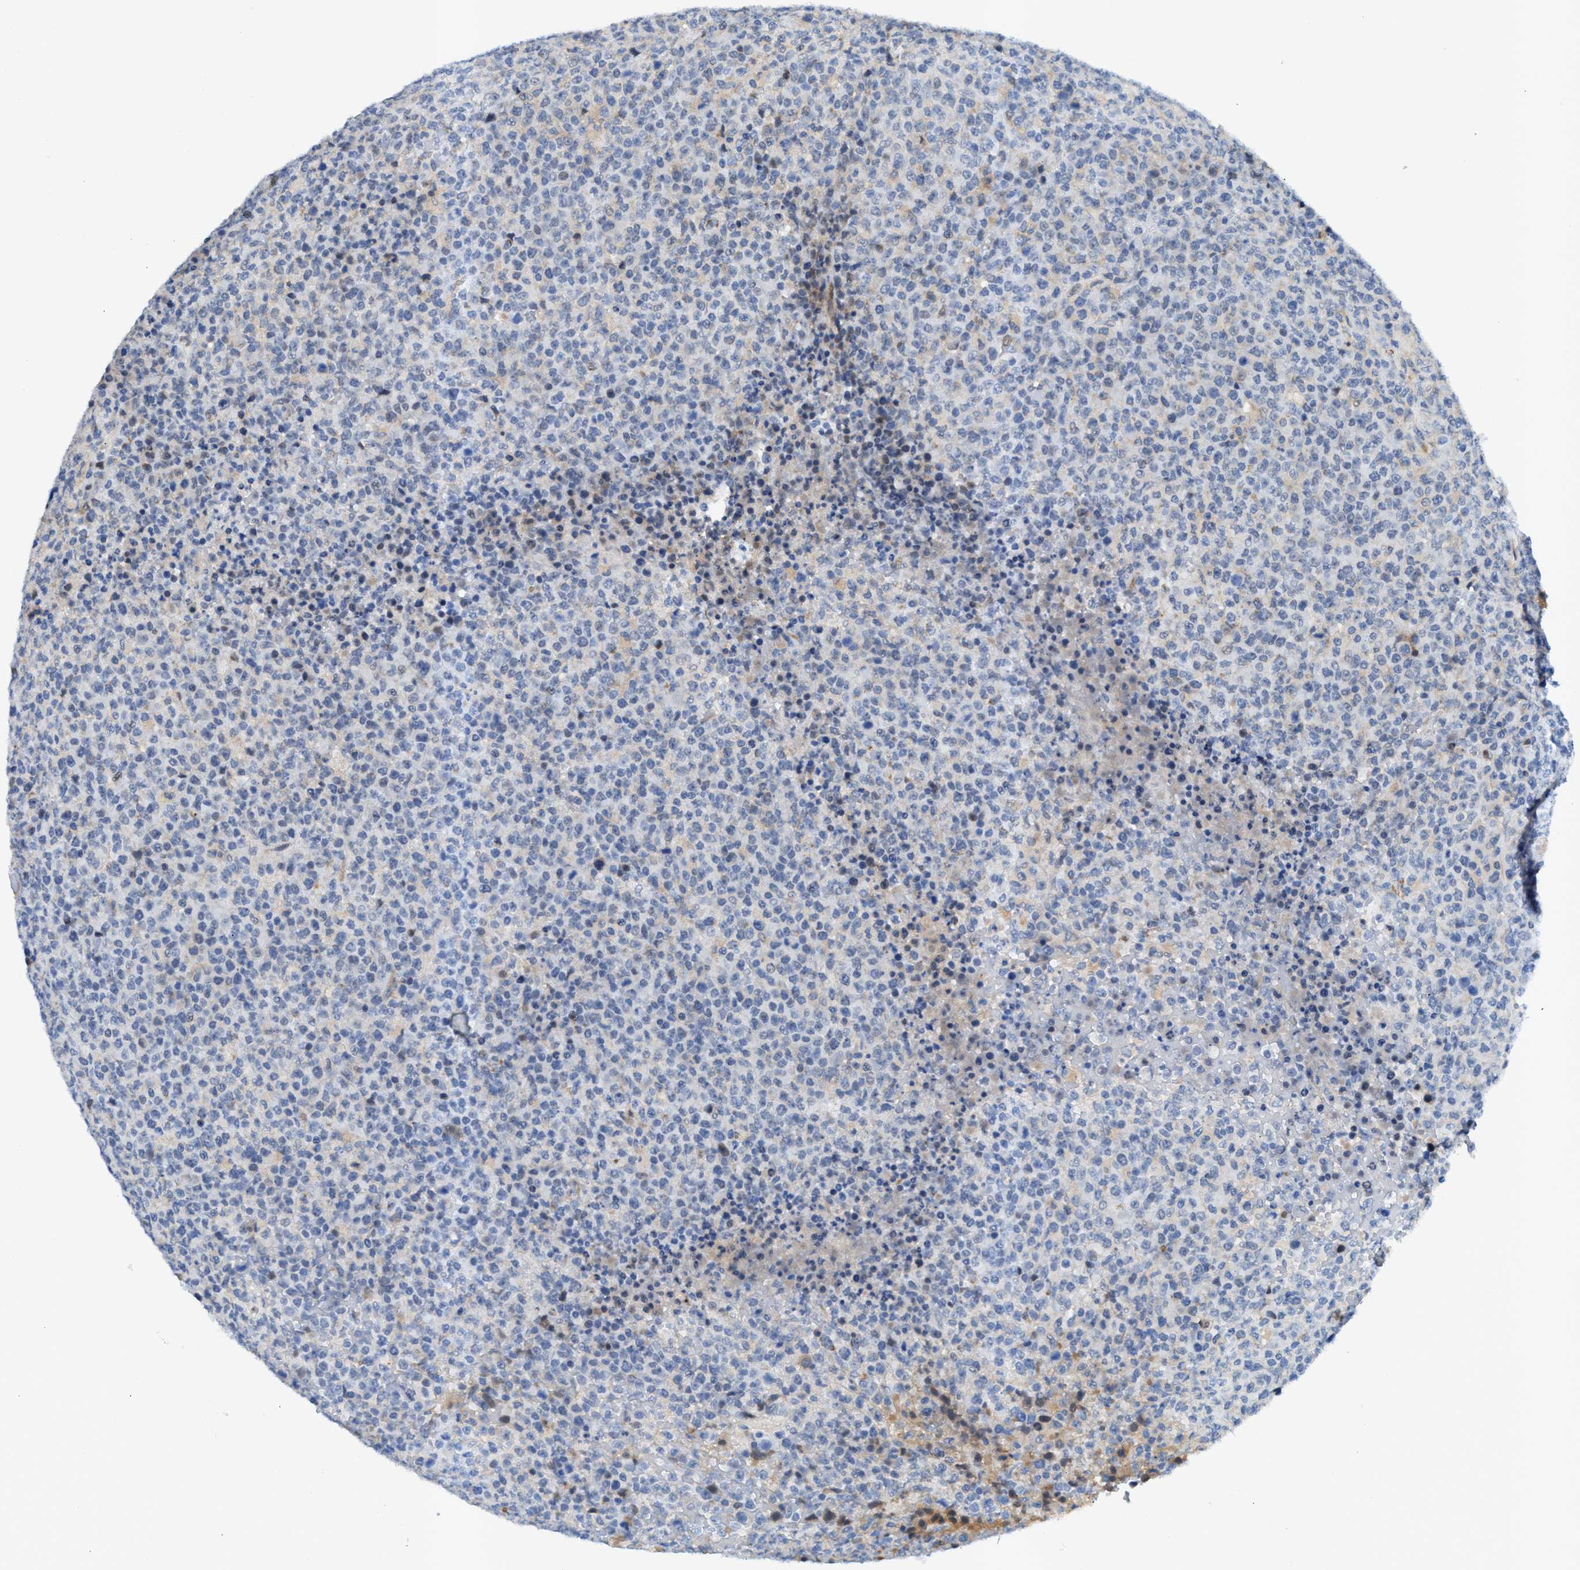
{"staining": {"intensity": "negative", "quantity": "none", "location": "none"}, "tissue": "lymphoma", "cell_type": "Tumor cells", "image_type": "cancer", "snomed": [{"axis": "morphology", "description": "Malignant lymphoma, non-Hodgkin's type, High grade"}, {"axis": "topography", "description": "Lymph node"}], "caption": "IHC of lymphoma reveals no expression in tumor cells. (DAB immunohistochemistry with hematoxylin counter stain).", "gene": "JAG1", "patient": {"sex": "male", "age": 13}}